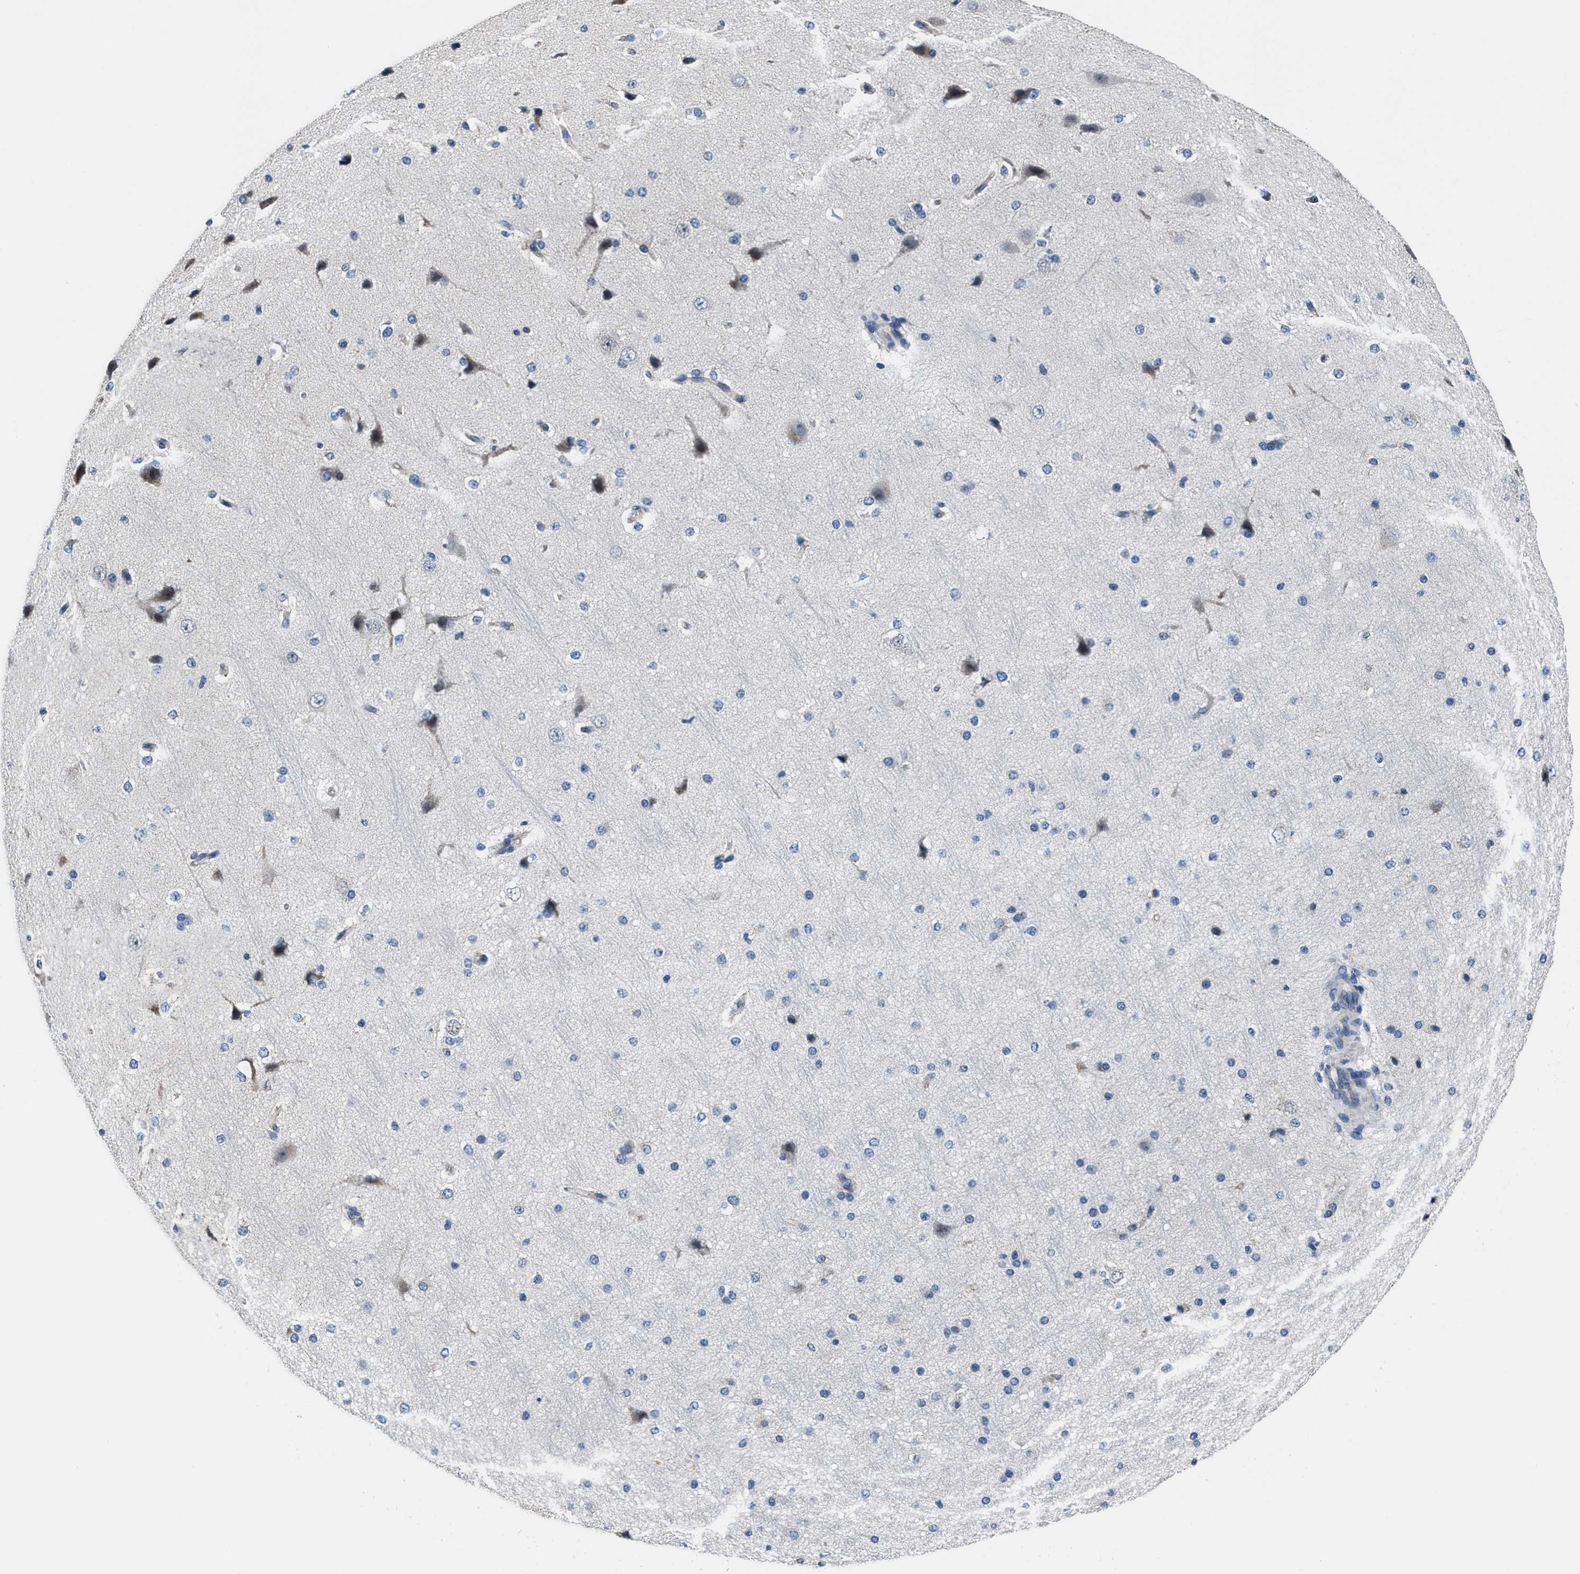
{"staining": {"intensity": "negative", "quantity": "none", "location": "none"}, "tissue": "cerebral cortex", "cell_type": "Endothelial cells", "image_type": "normal", "snomed": [{"axis": "morphology", "description": "Normal tissue, NOS"}, {"axis": "morphology", "description": "Developmental malformation"}, {"axis": "topography", "description": "Cerebral cortex"}], "caption": "IHC of benign human cerebral cortex displays no staining in endothelial cells.", "gene": "GHITM", "patient": {"sex": "female", "age": 30}}